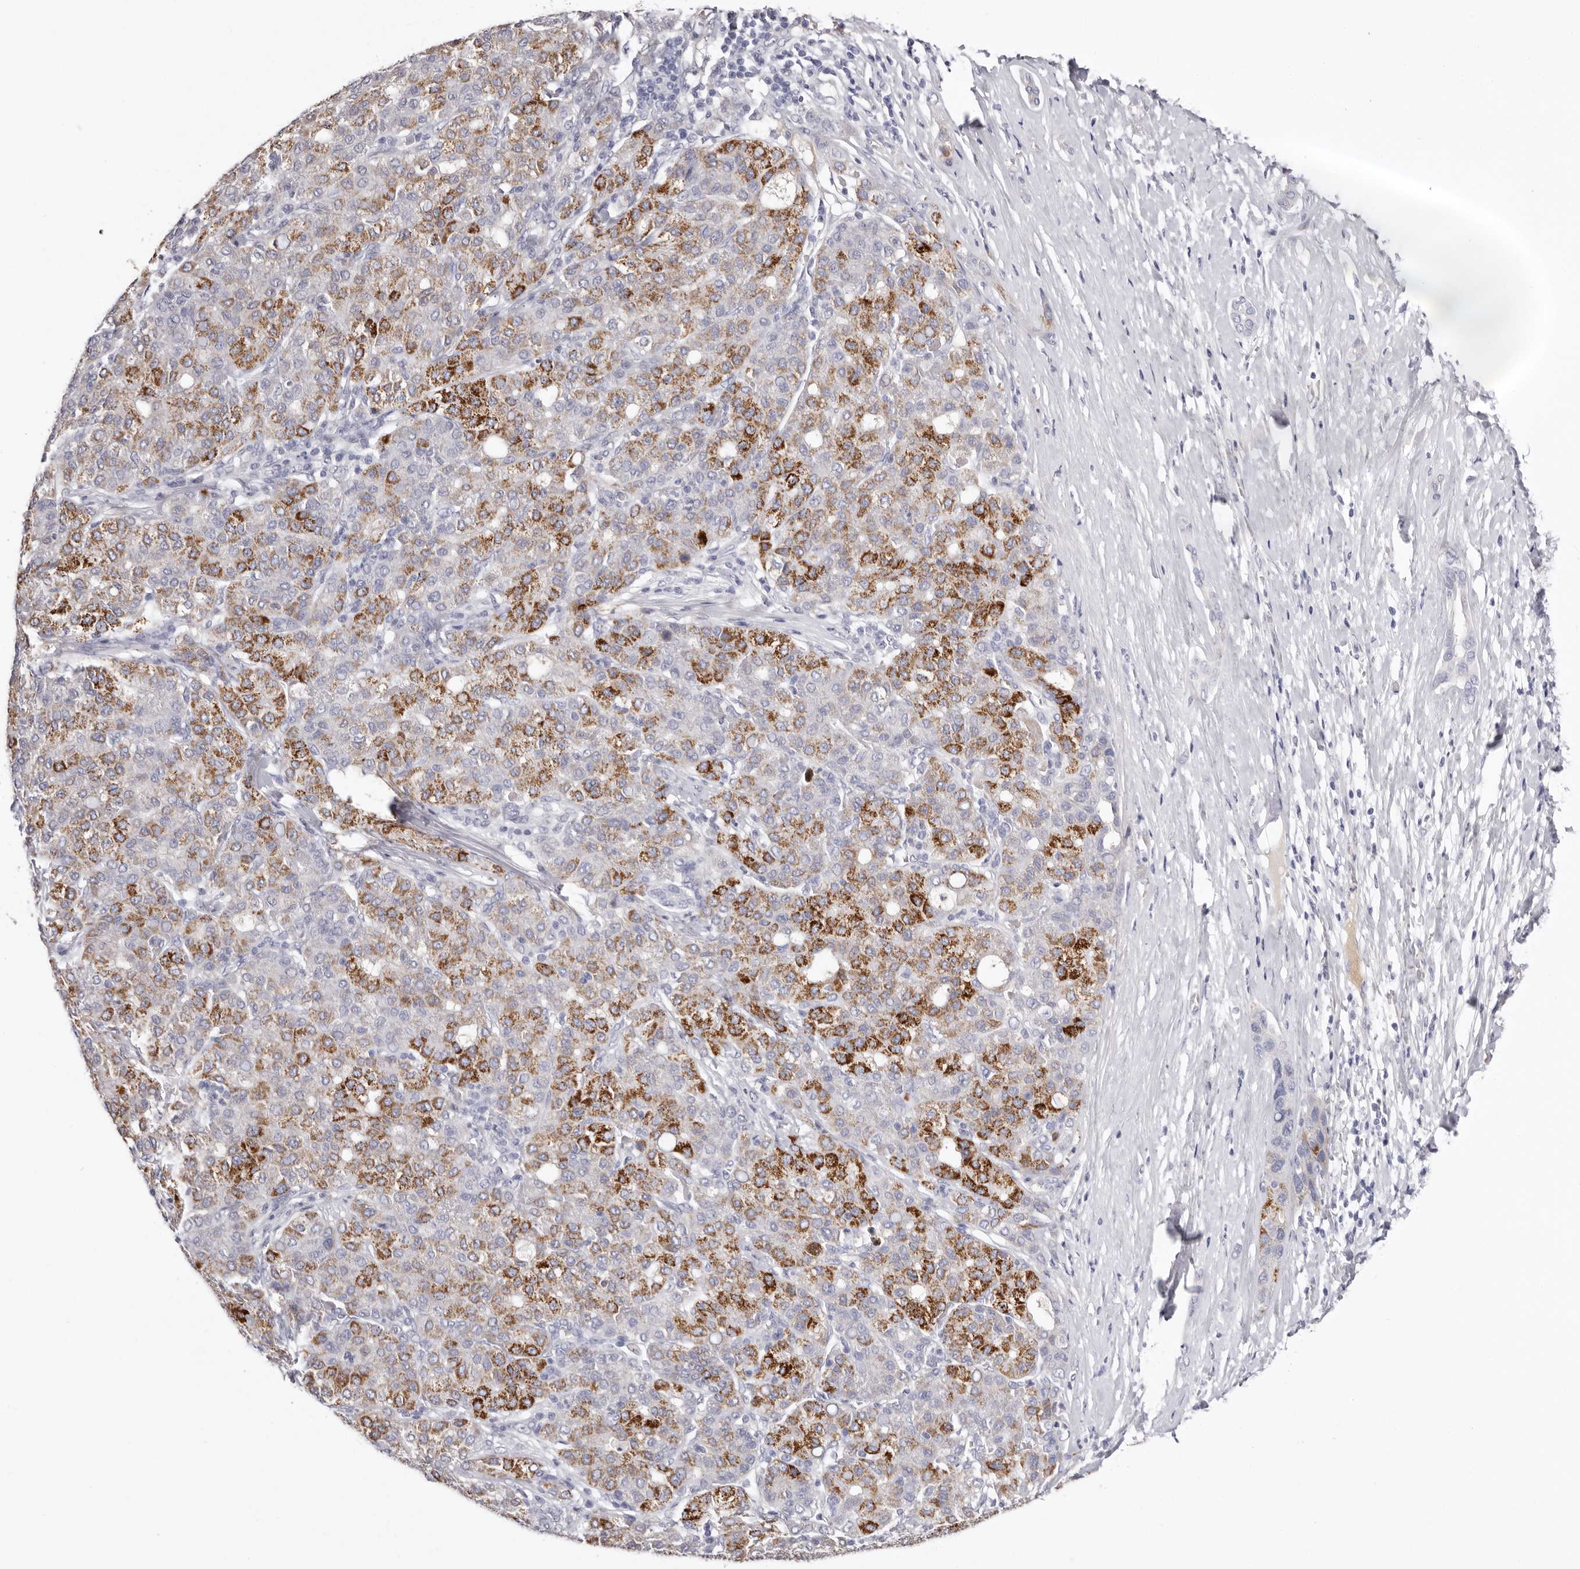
{"staining": {"intensity": "moderate", "quantity": "25%-75%", "location": "cytoplasmic/membranous"}, "tissue": "liver cancer", "cell_type": "Tumor cells", "image_type": "cancer", "snomed": [{"axis": "morphology", "description": "Carcinoma, Hepatocellular, NOS"}, {"axis": "topography", "description": "Liver"}], "caption": "Moderate cytoplasmic/membranous protein staining is identified in approximately 25%-75% of tumor cells in liver cancer (hepatocellular carcinoma). (IHC, brightfield microscopy, high magnification).", "gene": "LMLN", "patient": {"sex": "male", "age": 65}}